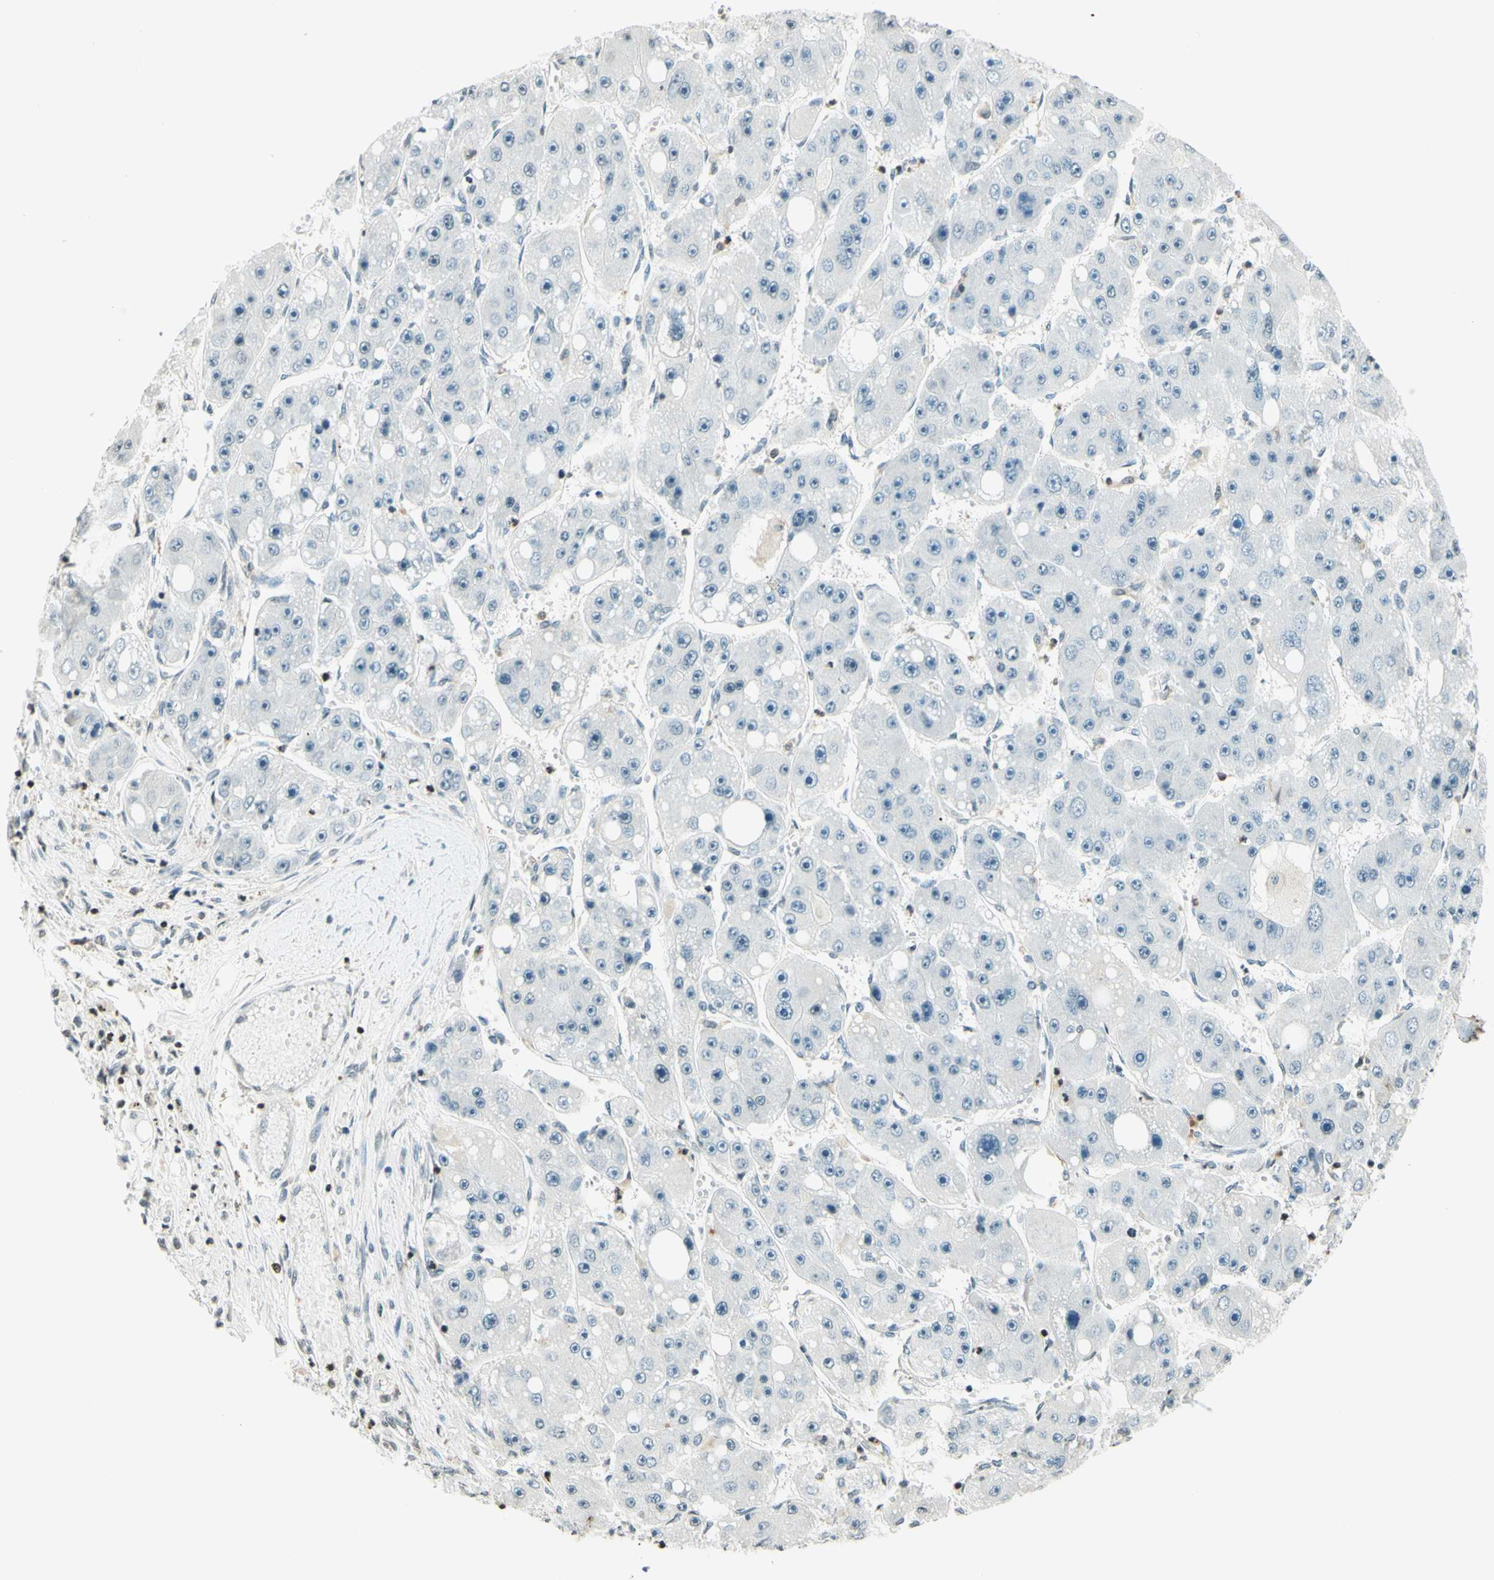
{"staining": {"intensity": "negative", "quantity": "none", "location": "none"}, "tissue": "liver cancer", "cell_type": "Tumor cells", "image_type": "cancer", "snomed": [{"axis": "morphology", "description": "Carcinoma, Hepatocellular, NOS"}, {"axis": "topography", "description": "Liver"}], "caption": "Immunohistochemistry (IHC) image of neoplastic tissue: human liver cancer (hepatocellular carcinoma) stained with DAB (3,3'-diaminobenzidine) exhibits no significant protein positivity in tumor cells.", "gene": "WIPF1", "patient": {"sex": "female", "age": 61}}